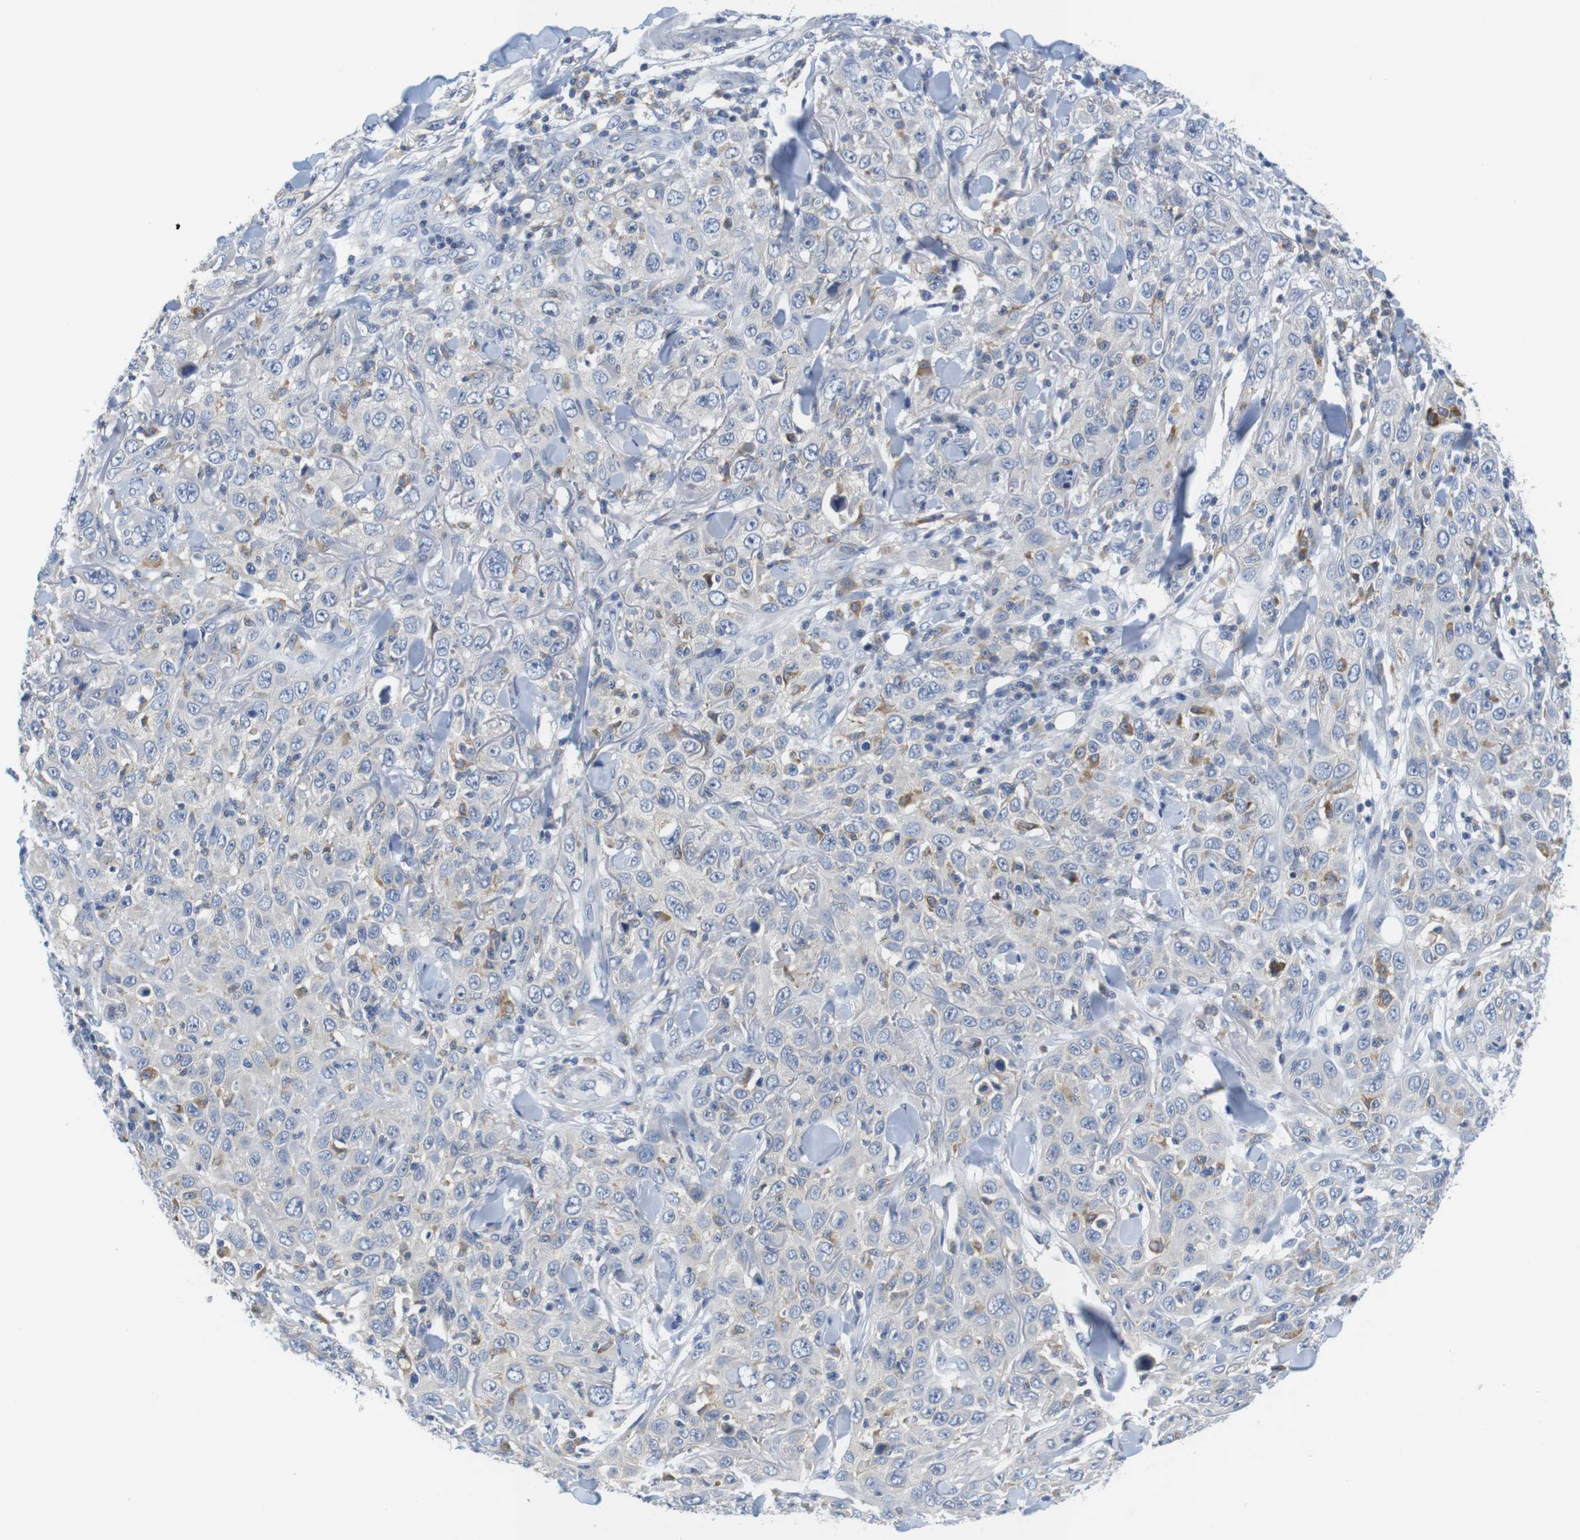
{"staining": {"intensity": "negative", "quantity": "none", "location": "none"}, "tissue": "skin cancer", "cell_type": "Tumor cells", "image_type": "cancer", "snomed": [{"axis": "morphology", "description": "Squamous cell carcinoma, NOS"}, {"axis": "topography", "description": "Skin"}], "caption": "IHC of squamous cell carcinoma (skin) displays no expression in tumor cells.", "gene": "CNGA2", "patient": {"sex": "female", "age": 88}}